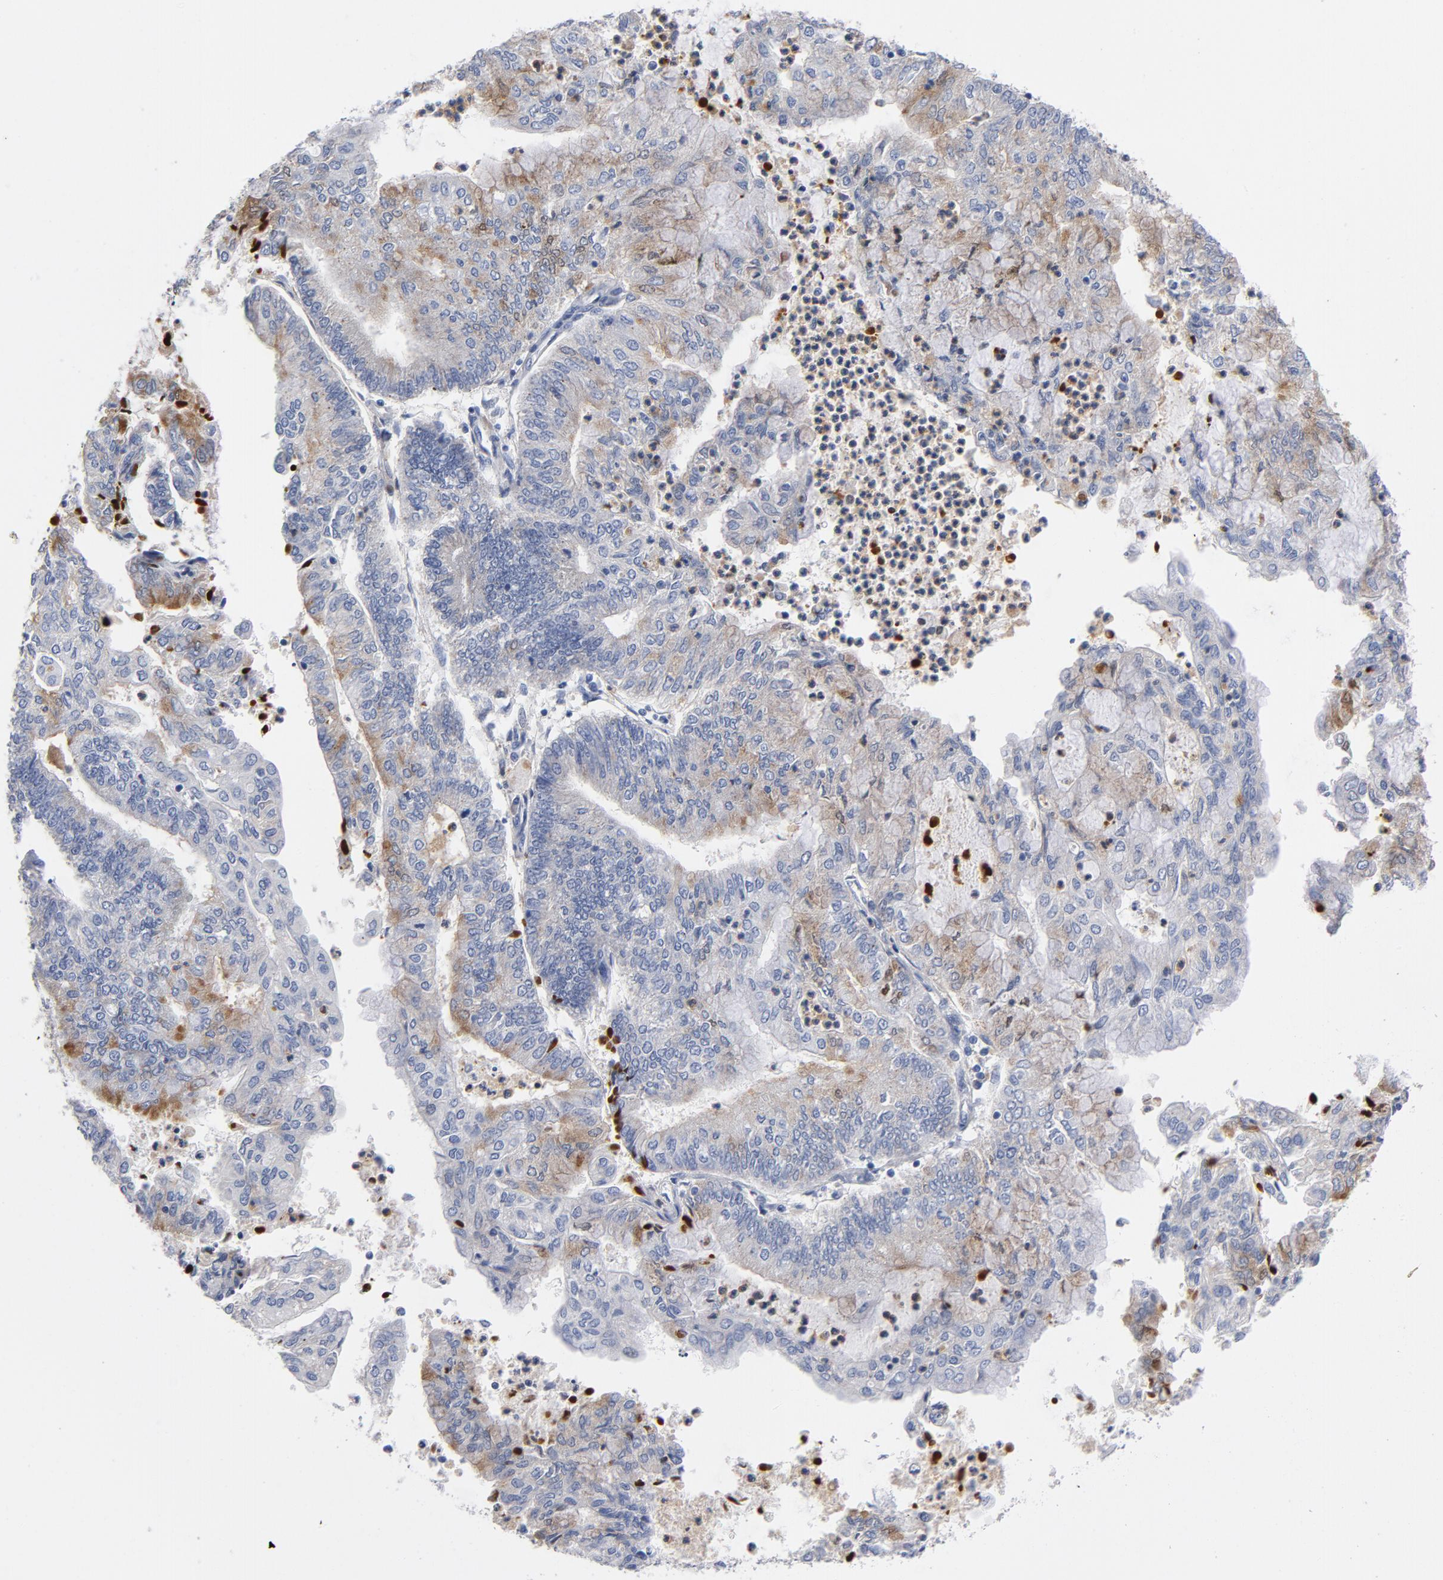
{"staining": {"intensity": "negative", "quantity": "none", "location": "none"}, "tissue": "endometrial cancer", "cell_type": "Tumor cells", "image_type": "cancer", "snomed": [{"axis": "morphology", "description": "Adenocarcinoma, NOS"}, {"axis": "topography", "description": "Endometrium"}], "caption": "A high-resolution histopathology image shows IHC staining of endometrial adenocarcinoma, which exhibits no significant staining in tumor cells.", "gene": "ASMTL", "patient": {"sex": "female", "age": 59}}